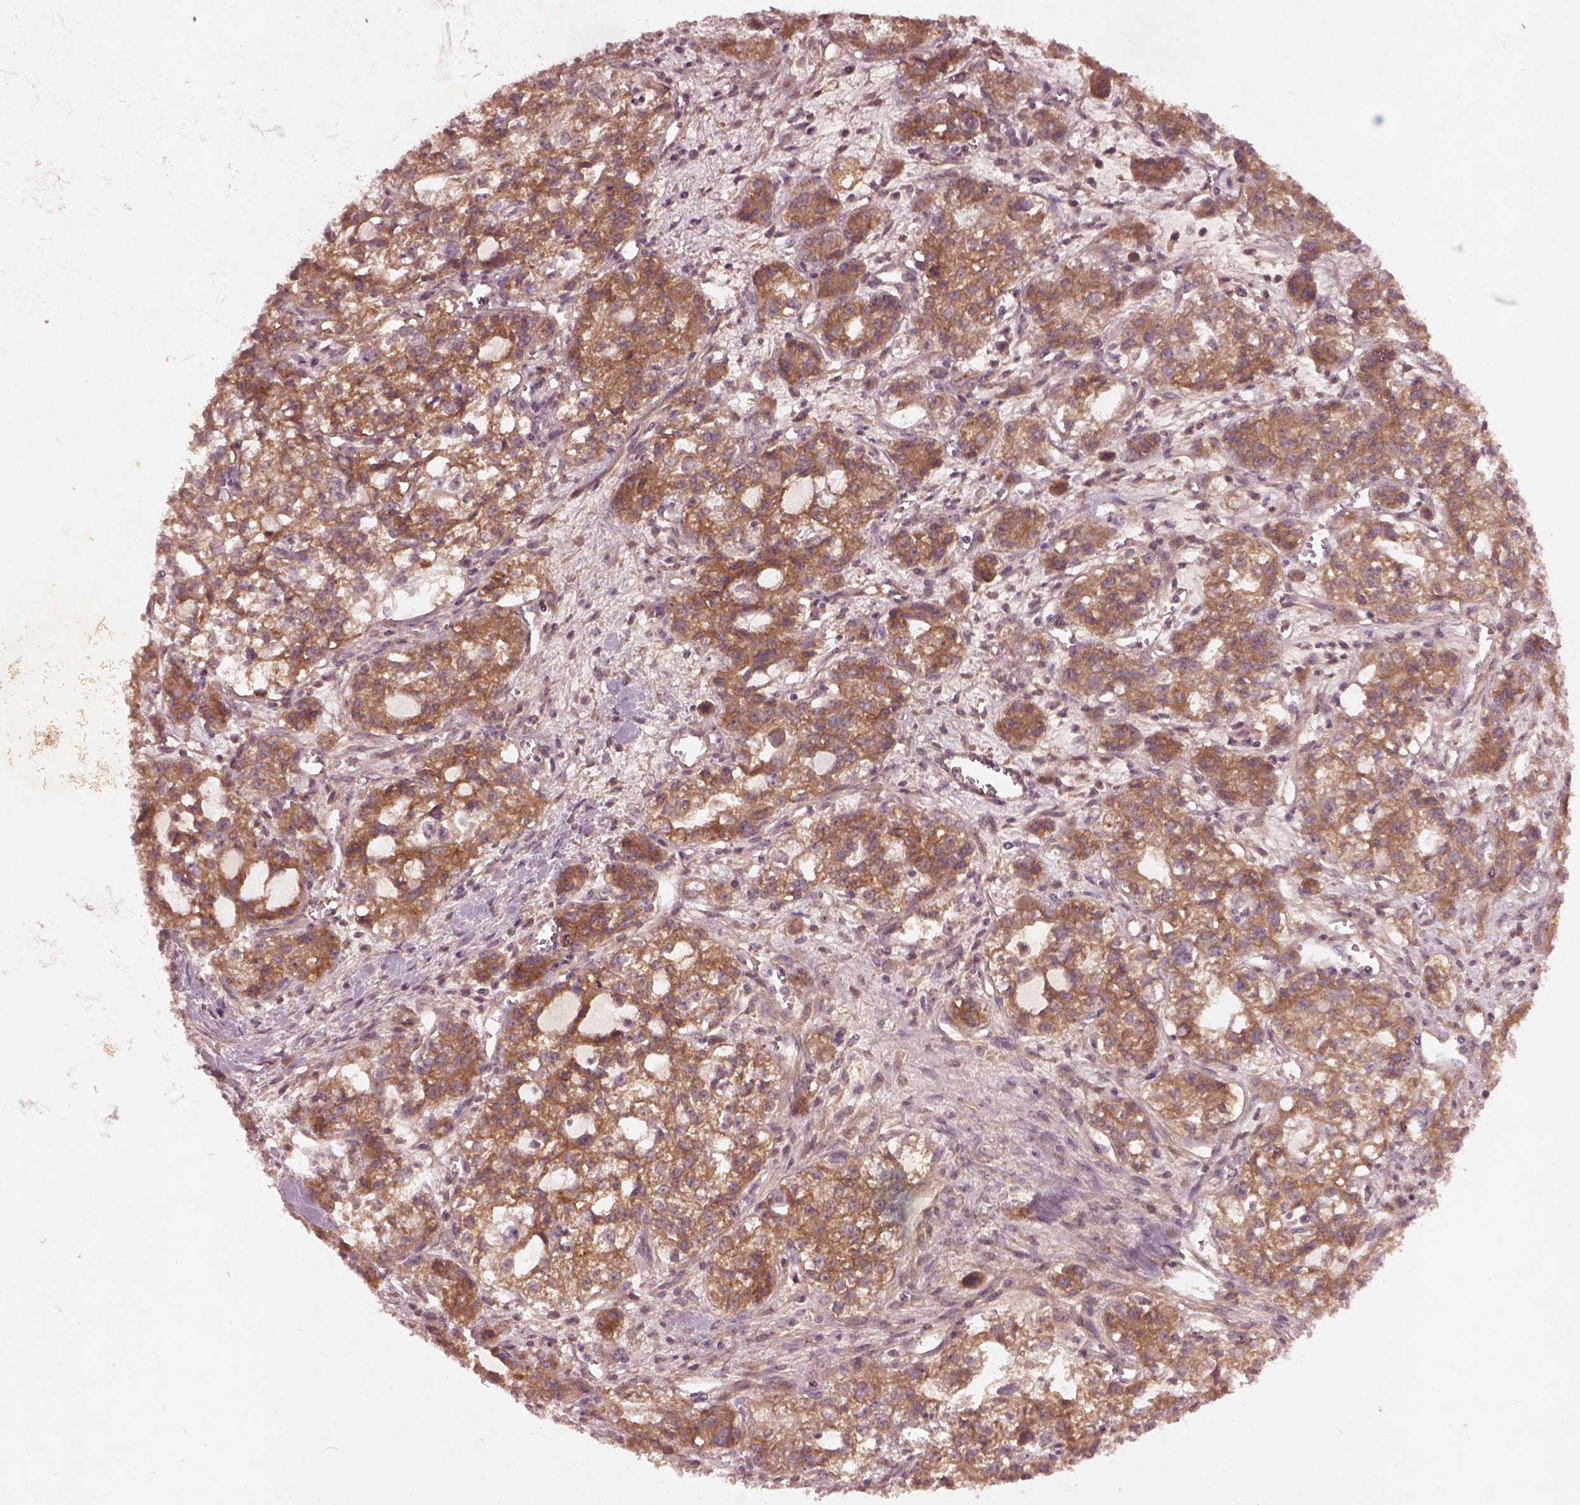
{"staining": {"intensity": "moderate", "quantity": ">75%", "location": "cytoplasmic/membranous"}, "tissue": "ovarian cancer", "cell_type": "Tumor cells", "image_type": "cancer", "snomed": [{"axis": "morphology", "description": "Carcinoma, endometroid"}, {"axis": "topography", "description": "Ovary"}], "caption": "IHC histopathology image of human ovarian endometroid carcinoma stained for a protein (brown), which exhibits medium levels of moderate cytoplasmic/membranous positivity in approximately >75% of tumor cells.", "gene": "FAM234A", "patient": {"sex": "female", "age": 64}}